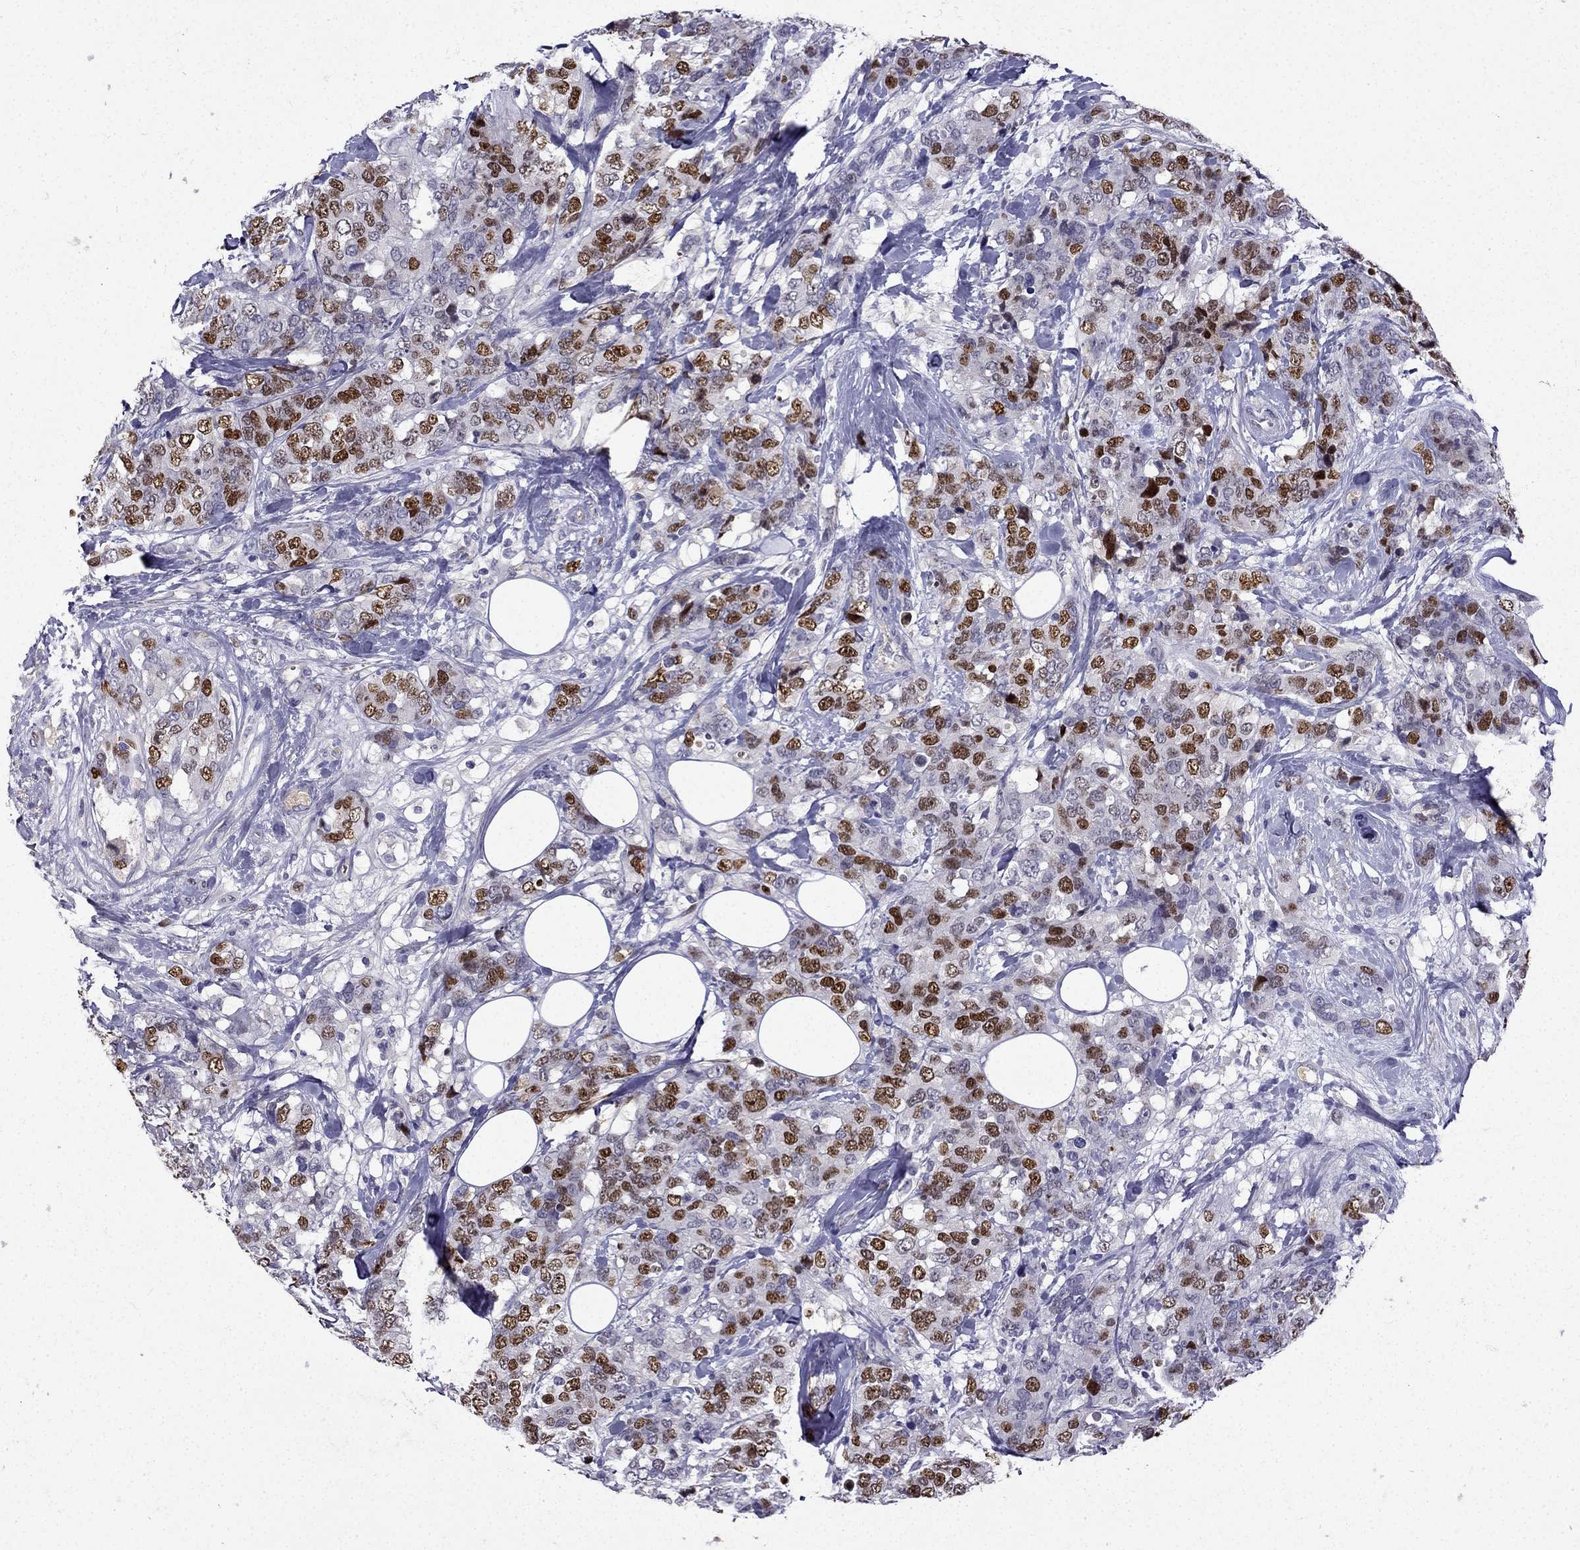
{"staining": {"intensity": "strong", "quantity": ">75%", "location": "nuclear"}, "tissue": "breast cancer", "cell_type": "Tumor cells", "image_type": "cancer", "snomed": [{"axis": "morphology", "description": "Lobular carcinoma"}, {"axis": "topography", "description": "Breast"}], "caption": "Strong nuclear positivity for a protein is identified in approximately >75% of tumor cells of breast lobular carcinoma using IHC.", "gene": "UHRF1", "patient": {"sex": "female", "age": 59}}